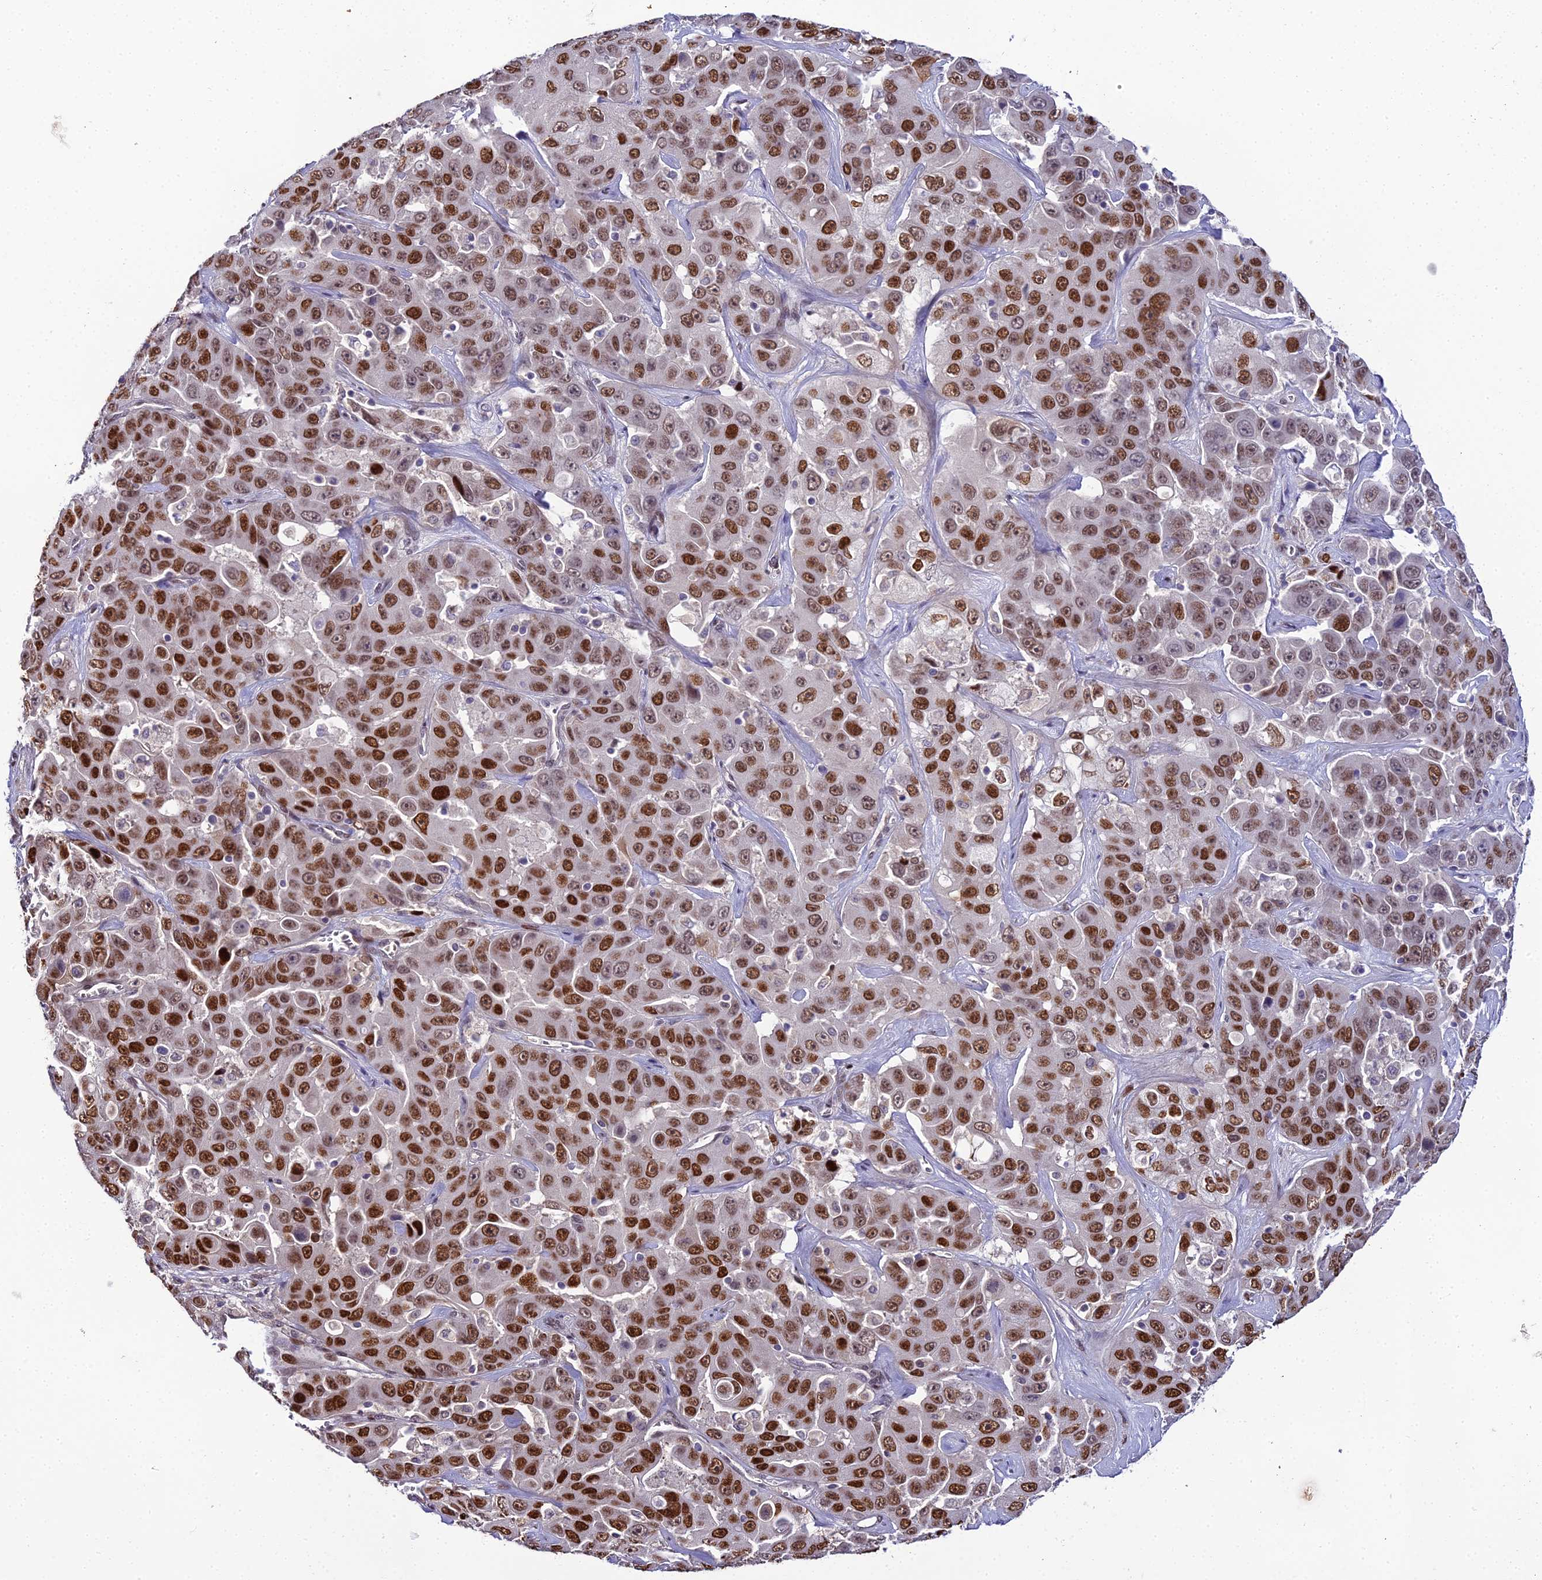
{"staining": {"intensity": "strong", "quantity": ">75%", "location": "nuclear"}, "tissue": "liver cancer", "cell_type": "Tumor cells", "image_type": "cancer", "snomed": [{"axis": "morphology", "description": "Cholangiocarcinoma"}, {"axis": "topography", "description": "Liver"}], "caption": "High-magnification brightfield microscopy of liver cholangiocarcinoma stained with DAB (3,3'-diaminobenzidine) (brown) and counterstained with hematoxylin (blue). tumor cells exhibit strong nuclear positivity is appreciated in approximately>75% of cells. The staining was performed using DAB to visualize the protein expression in brown, while the nuclei were stained in blue with hematoxylin (Magnification: 20x).", "gene": "ZNF707", "patient": {"sex": "female", "age": 52}}